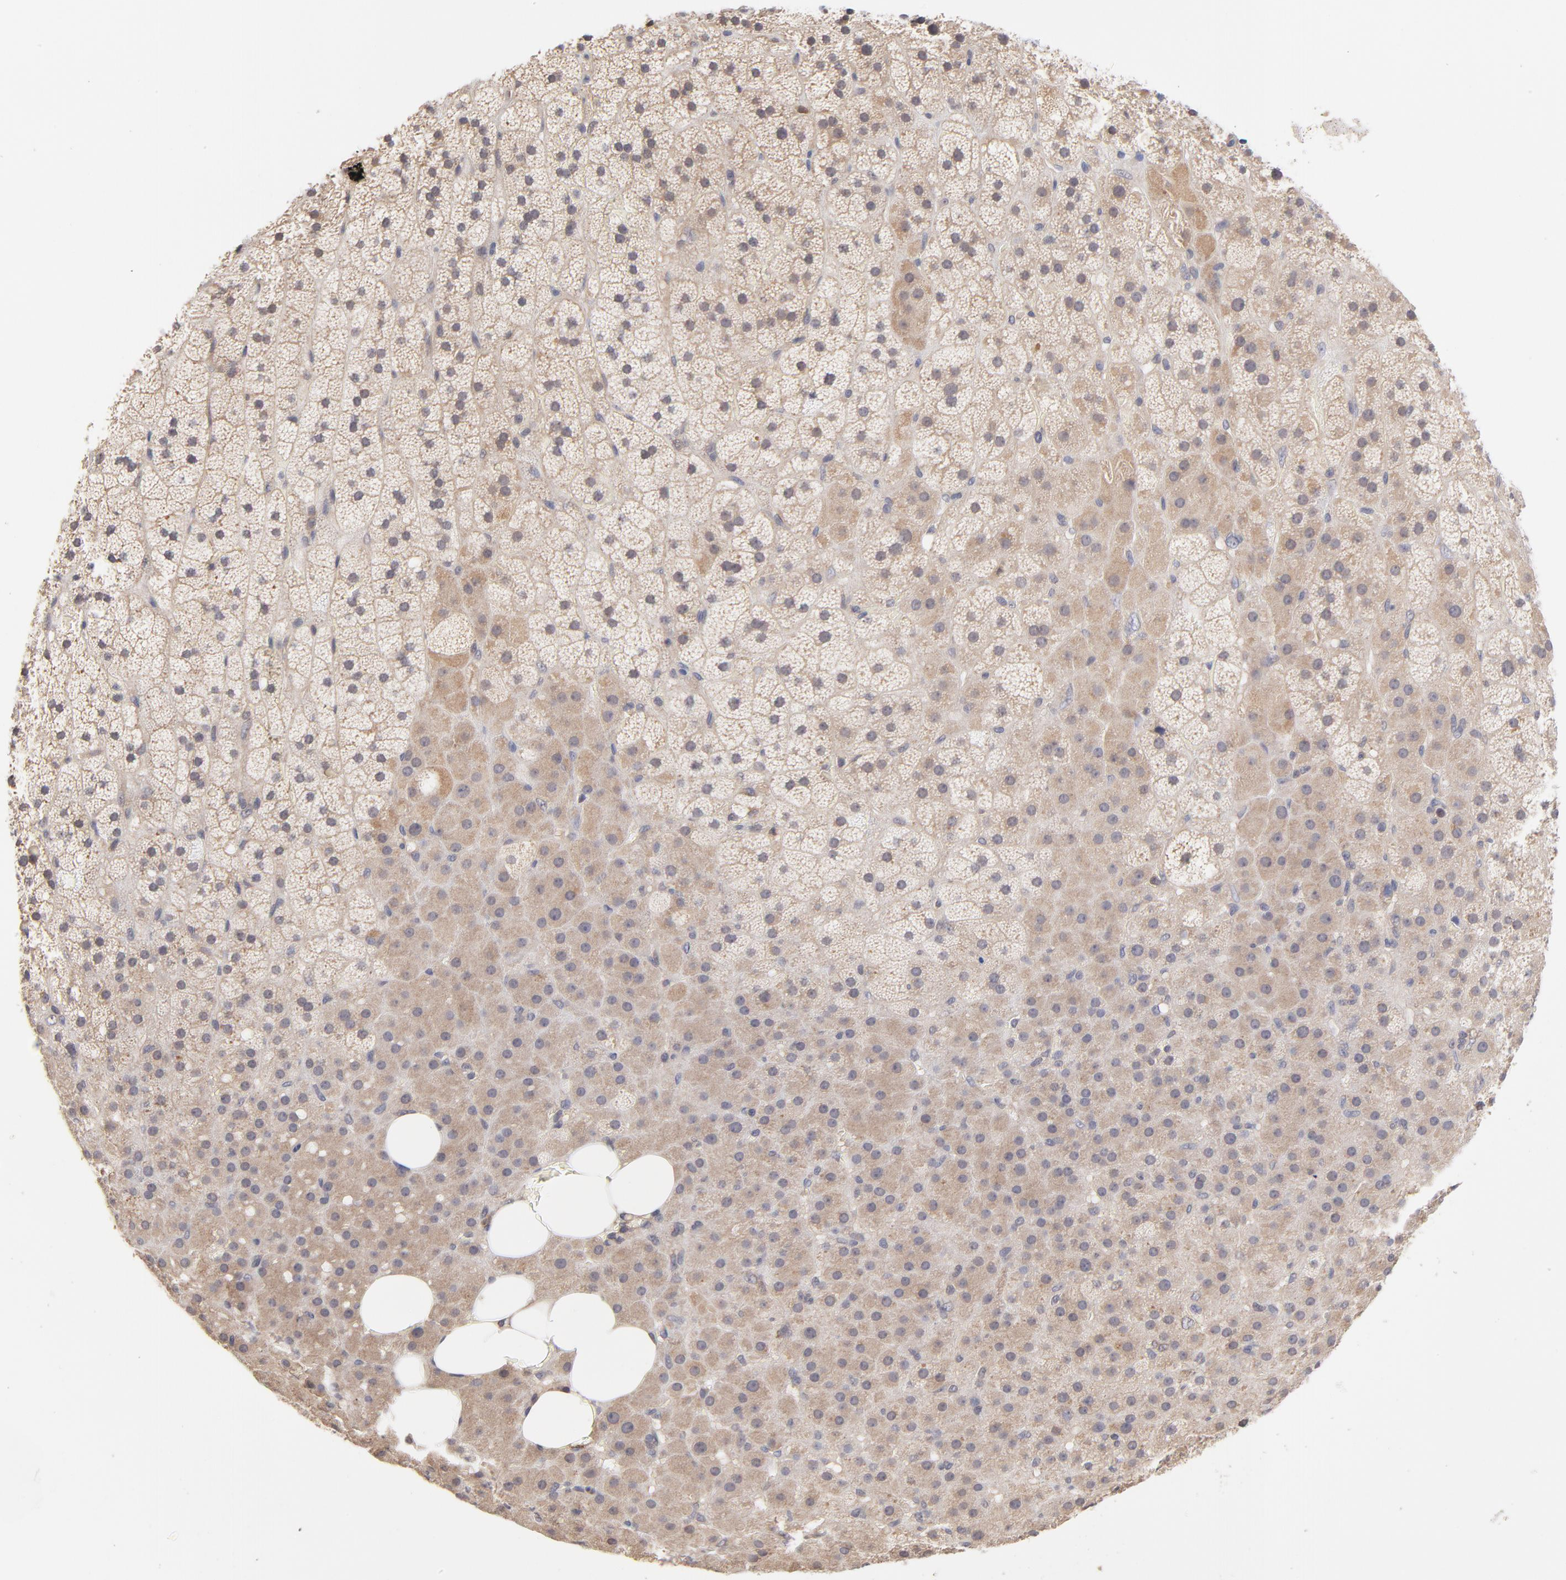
{"staining": {"intensity": "weak", "quantity": "25%-75%", "location": "cytoplasmic/membranous"}, "tissue": "adrenal gland", "cell_type": "Glandular cells", "image_type": "normal", "snomed": [{"axis": "morphology", "description": "Normal tissue, NOS"}, {"axis": "topography", "description": "Adrenal gland"}], "caption": "This is an image of IHC staining of unremarkable adrenal gland, which shows weak expression in the cytoplasmic/membranous of glandular cells.", "gene": "PCMT1", "patient": {"sex": "male", "age": 35}}